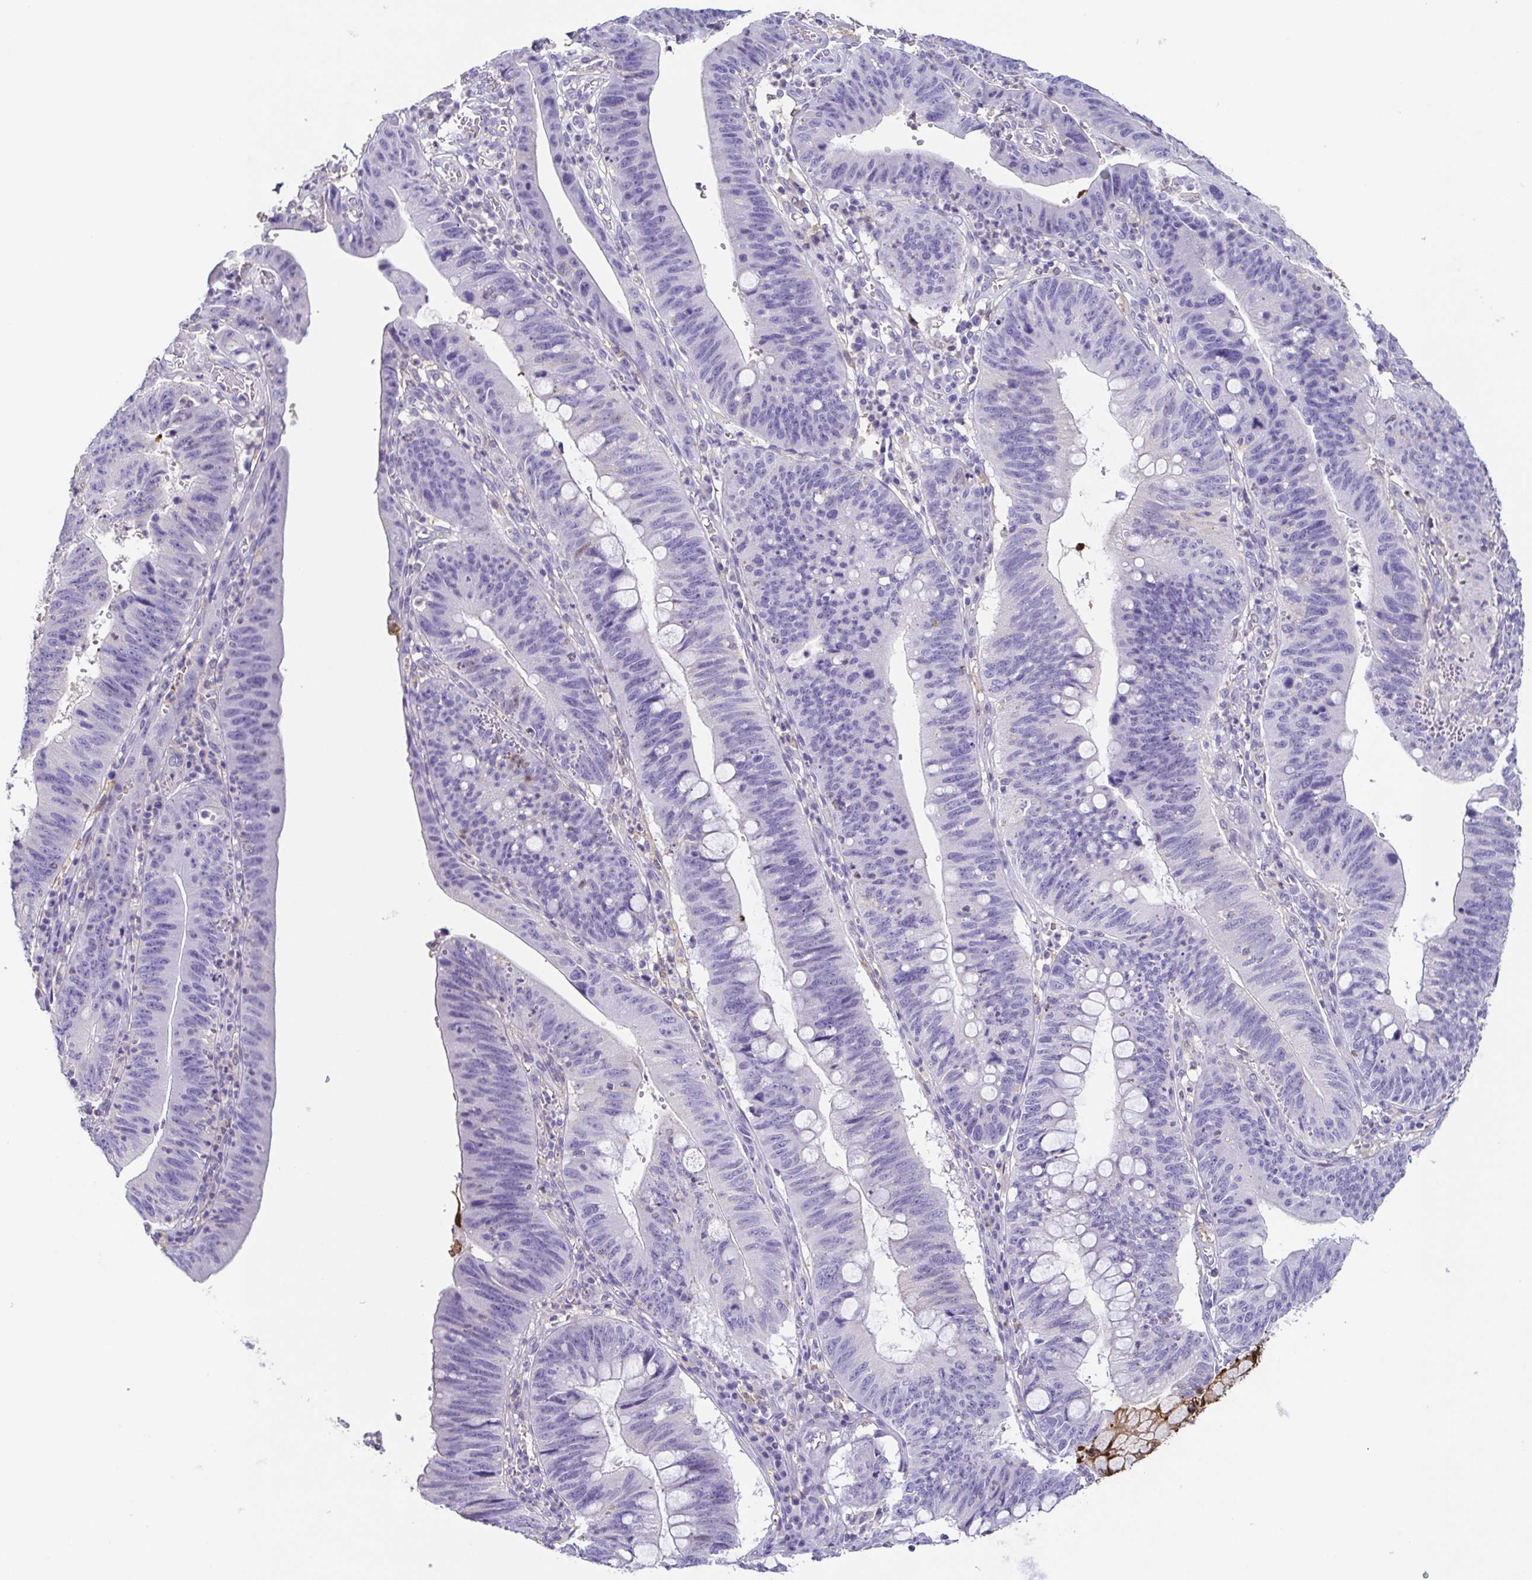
{"staining": {"intensity": "negative", "quantity": "none", "location": "none"}, "tissue": "stomach cancer", "cell_type": "Tumor cells", "image_type": "cancer", "snomed": [{"axis": "morphology", "description": "Adenocarcinoma, NOS"}, {"axis": "topography", "description": "Stomach"}], "caption": "Tumor cells are negative for brown protein staining in adenocarcinoma (stomach). The staining was performed using DAB to visualize the protein expression in brown, while the nuclei were stained in blue with hematoxylin (Magnification: 20x).", "gene": "ANXA10", "patient": {"sex": "male", "age": 59}}